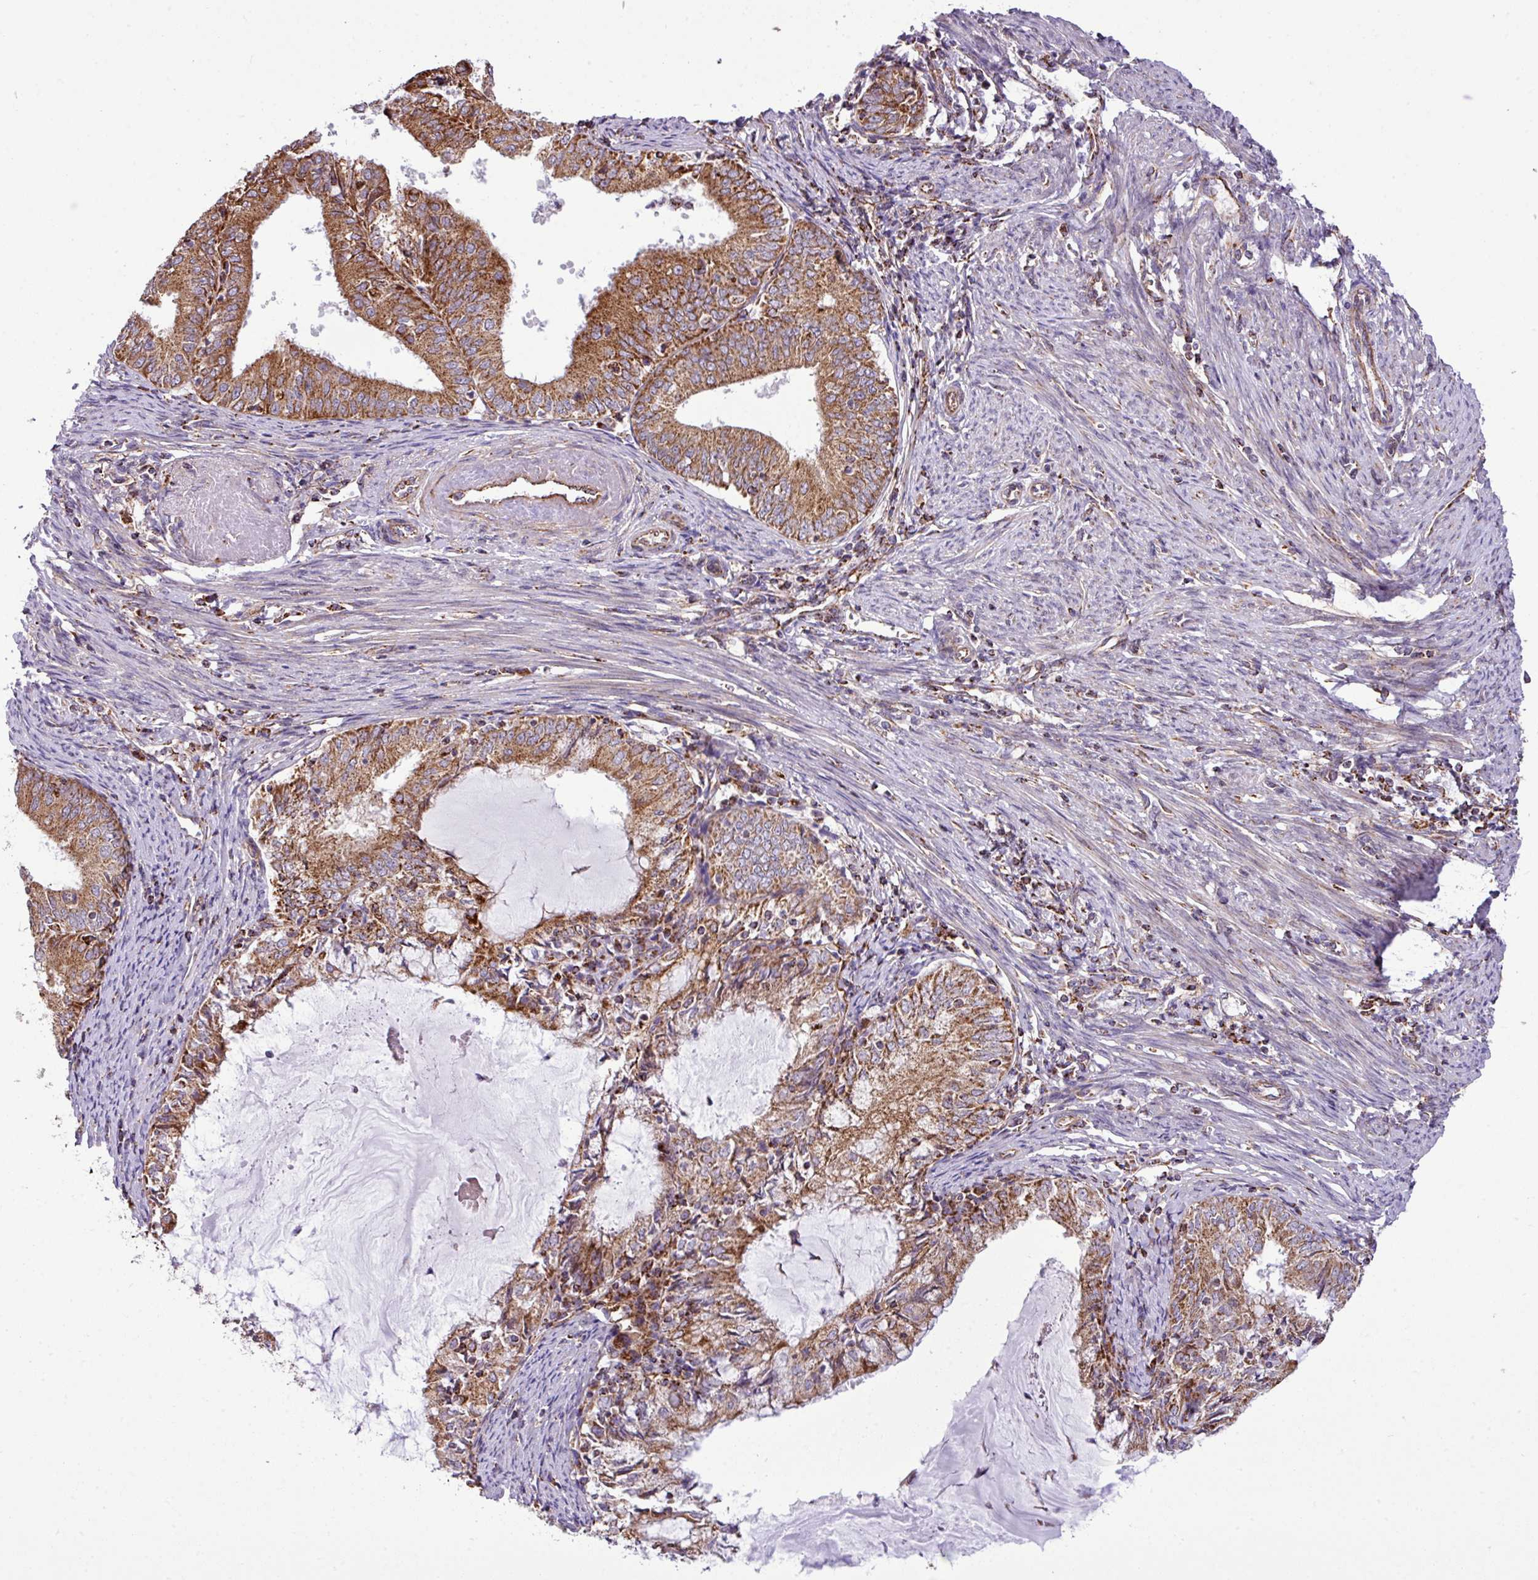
{"staining": {"intensity": "moderate", "quantity": ">75%", "location": "cytoplasmic/membranous"}, "tissue": "endometrial cancer", "cell_type": "Tumor cells", "image_type": "cancer", "snomed": [{"axis": "morphology", "description": "Adenocarcinoma, NOS"}, {"axis": "topography", "description": "Endometrium"}], "caption": "This micrograph shows immunohistochemistry (IHC) staining of human endometrial adenocarcinoma, with medium moderate cytoplasmic/membranous staining in approximately >75% of tumor cells.", "gene": "ZNF569", "patient": {"sex": "female", "age": 57}}